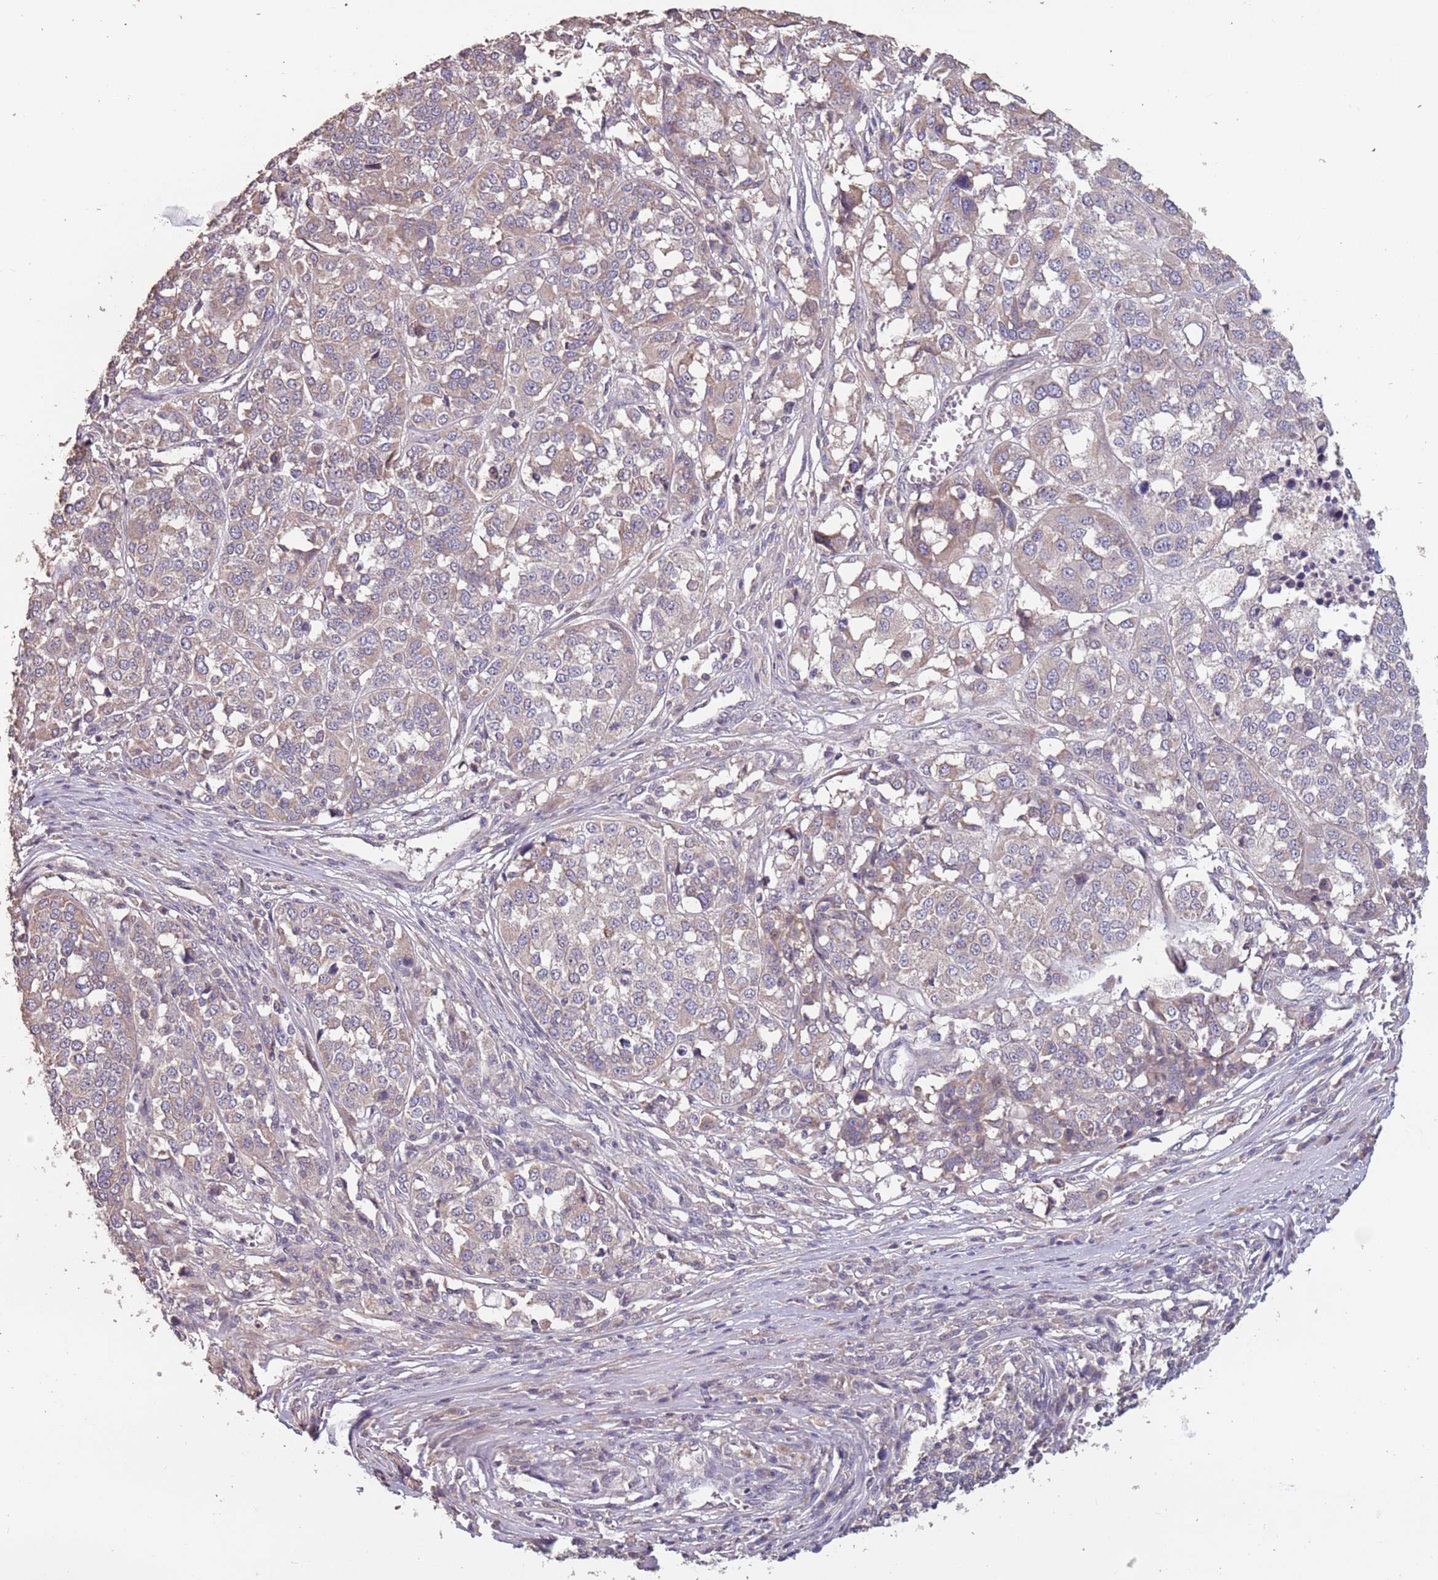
{"staining": {"intensity": "weak", "quantity": "<25%", "location": "cytoplasmic/membranous"}, "tissue": "melanoma", "cell_type": "Tumor cells", "image_type": "cancer", "snomed": [{"axis": "morphology", "description": "Malignant melanoma, Metastatic site"}, {"axis": "topography", "description": "Lymph node"}], "caption": "IHC of malignant melanoma (metastatic site) demonstrates no expression in tumor cells.", "gene": "MBD3L1", "patient": {"sex": "male", "age": 44}}